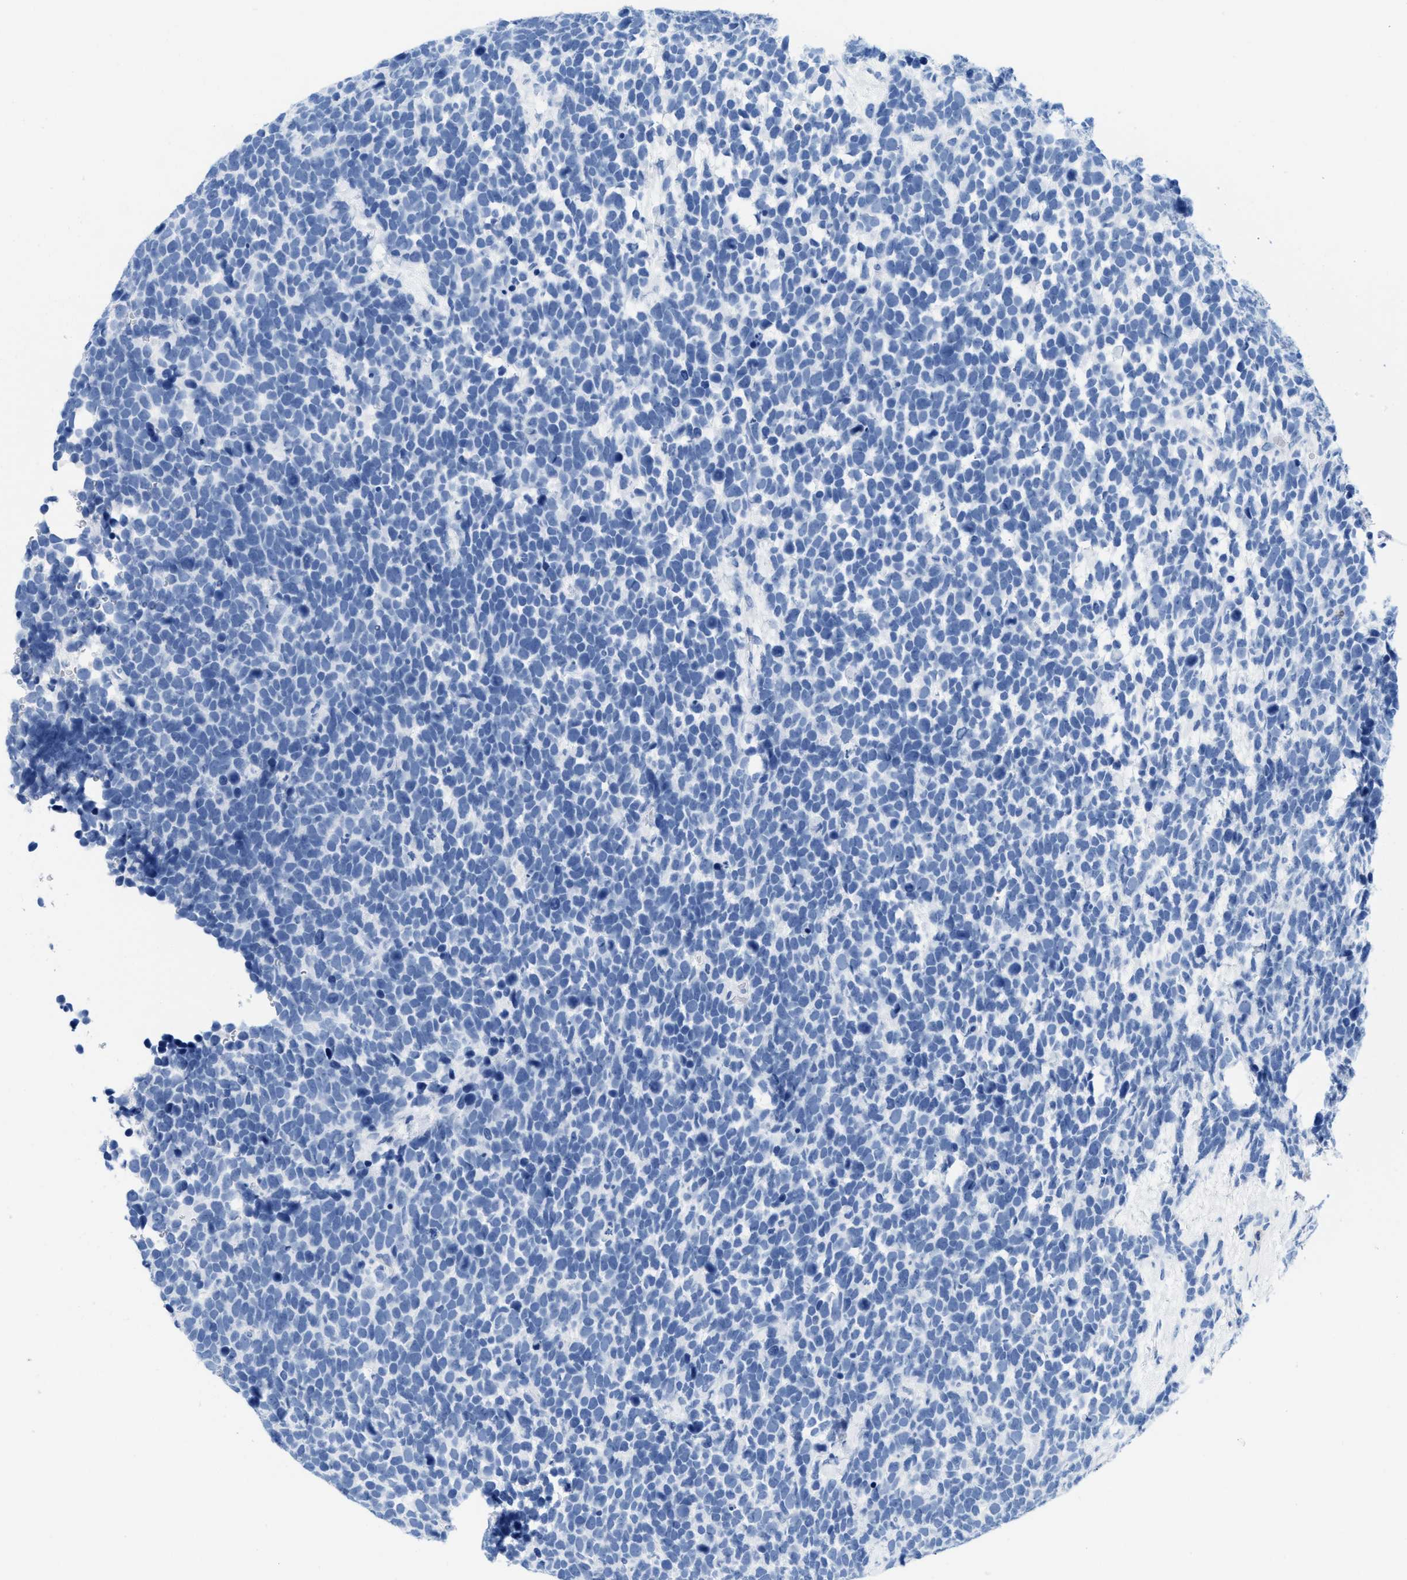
{"staining": {"intensity": "negative", "quantity": "none", "location": "none"}, "tissue": "urothelial cancer", "cell_type": "Tumor cells", "image_type": "cancer", "snomed": [{"axis": "morphology", "description": "Urothelial carcinoma, High grade"}, {"axis": "topography", "description": "Urinary bladder"}], "caption": "Immunohistochemical staining of human urothelial cancer exhibits no significant staining in tumor cells.", "gene": "CR1", "patient": {"sex": "female", "age": 82}}